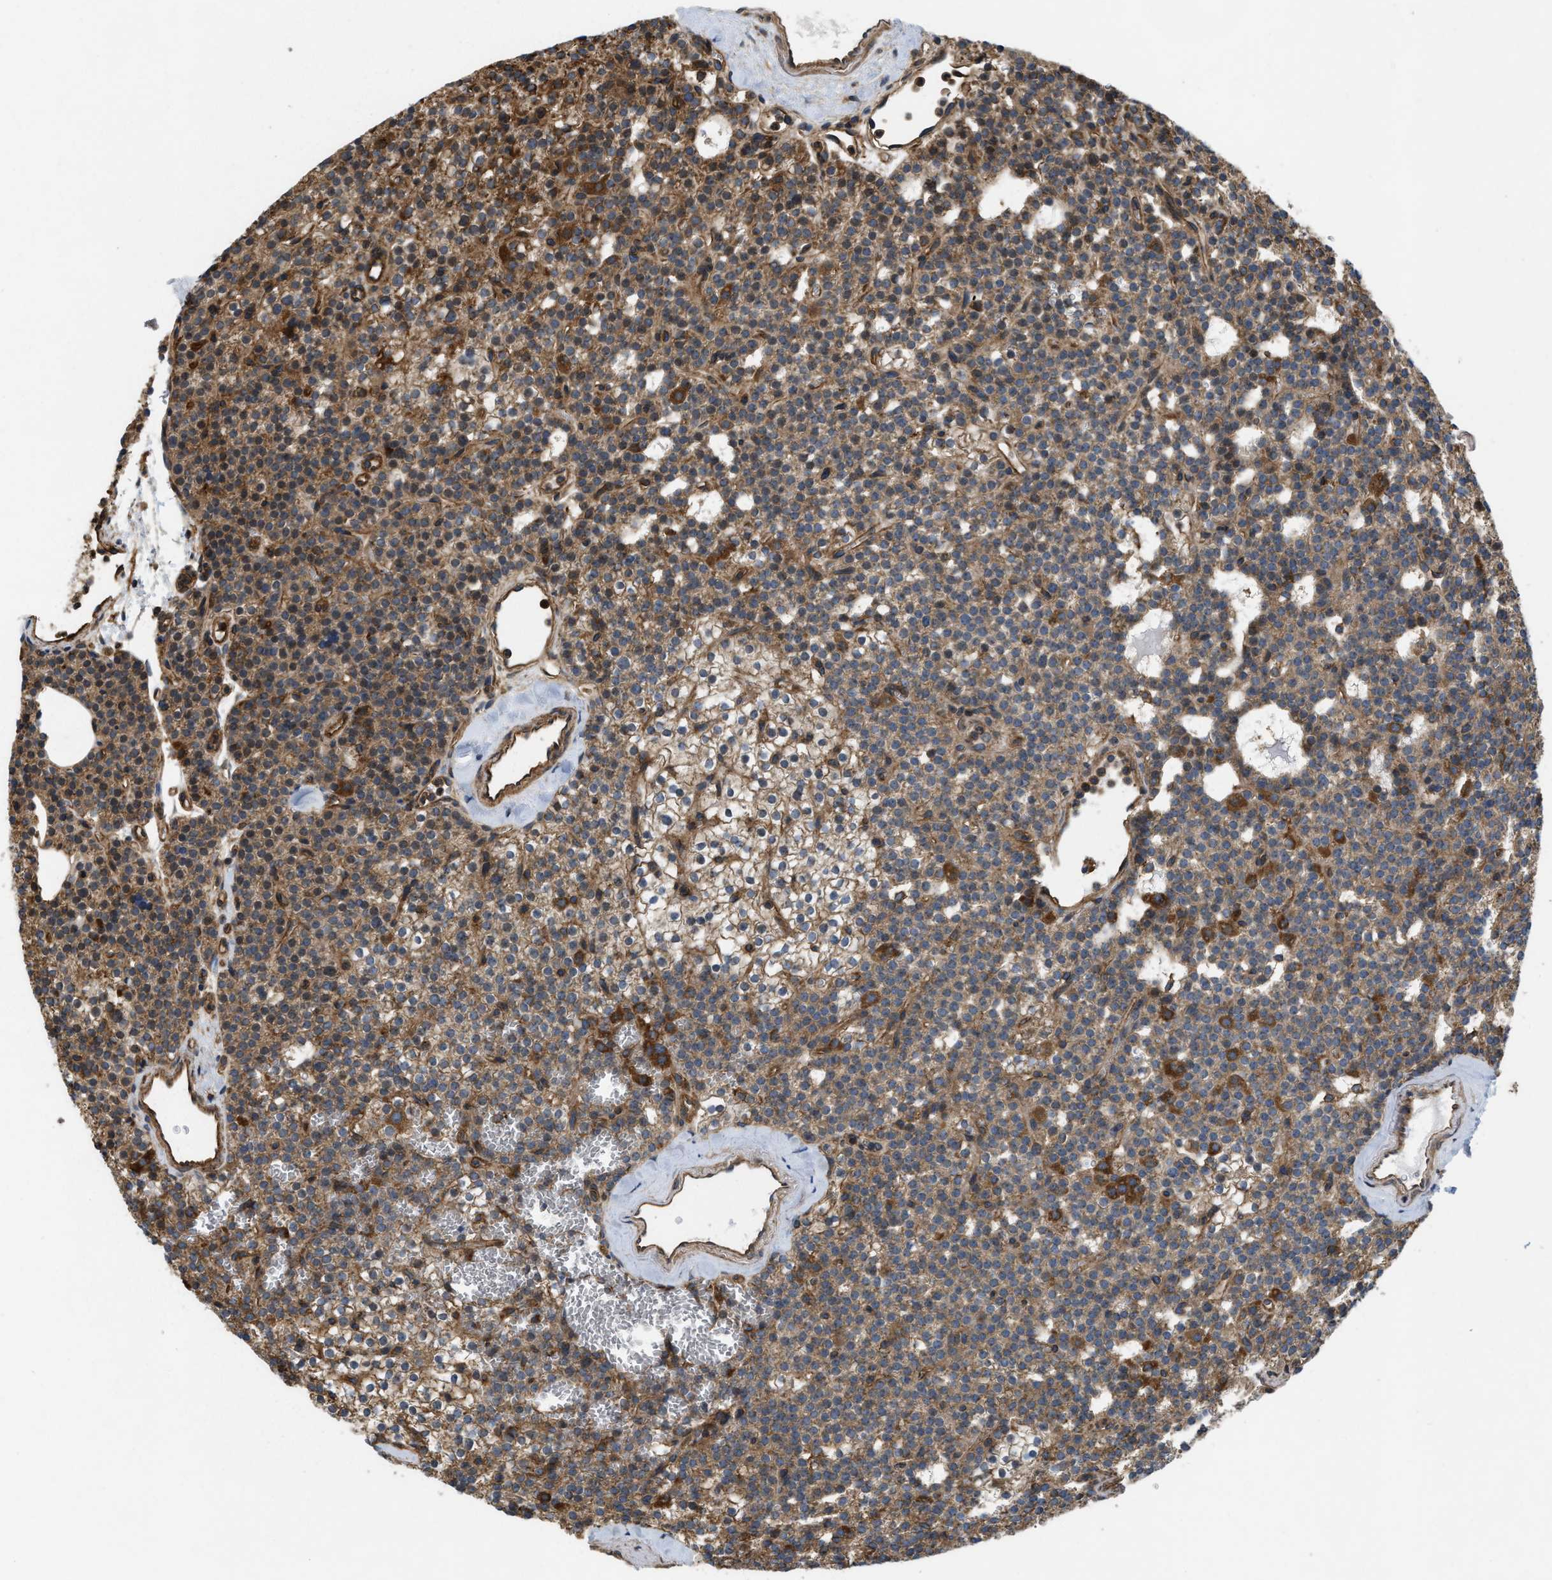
{"staining": {"intensity": "strong", "quantity": ">75%", "location": "cytoplasmic/membranous"}, "tissue": "parathyroid gland", "cell_type": "Glandular cells", "image_type": "normal", "snomed": [{"axis": "morphology", "description": "Normal tissue, NOS"}, {"axis": "morphology", "description": "Adenoma, NOS"}, {"axis": "topography", "description": "Parathyroid gland"}], "caption": "Immunohistochemistry of normal human parathyroid gland demonstrates high levels of strong cytoplasmic/membranous positivity in approximately >75% of glandular cells.", "gene": "GNB4", "patient": {"sex": "female", "age": 74}}